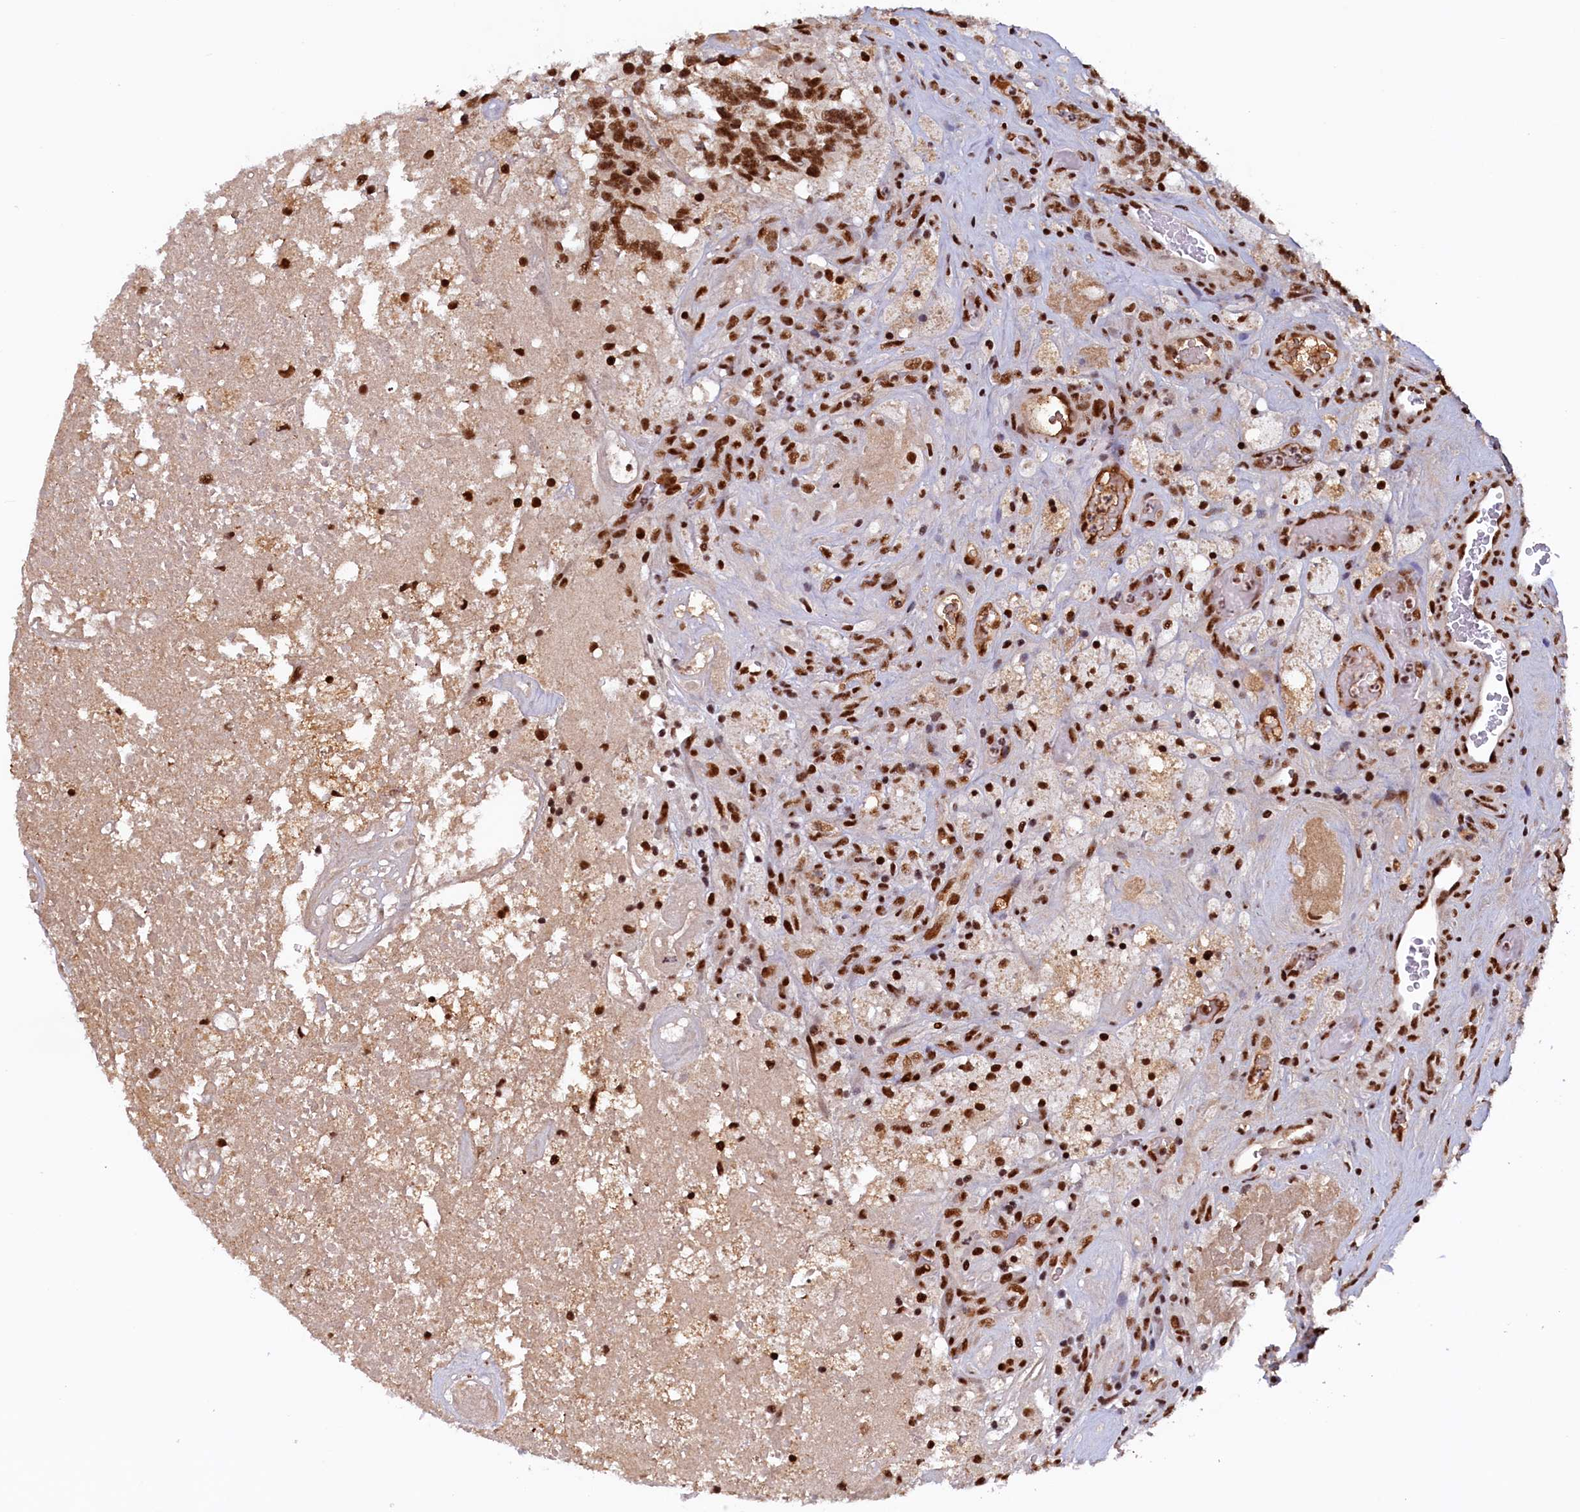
{"staining": {"intensity": "strong", "quantity": ">75%", "location": "nuclear"}, "tissue": "glioma", "cell_type": "Tumor cells", "image_type": "cancer", "snomed": [{"axis": "morphology", "description": "Glioma, malignant, High grade"}, {"axis": "topography", "description": "Brain"}], "caption": "DAB (3,3'-diaminobenzidine) immunohistochemical staining of human malignant glioma (high-grade) shows strong nuclear protein staining in about >75% of tumor cells.", "gene": "ZC3H18", "patient": {"sex": "male", "age": 76}}